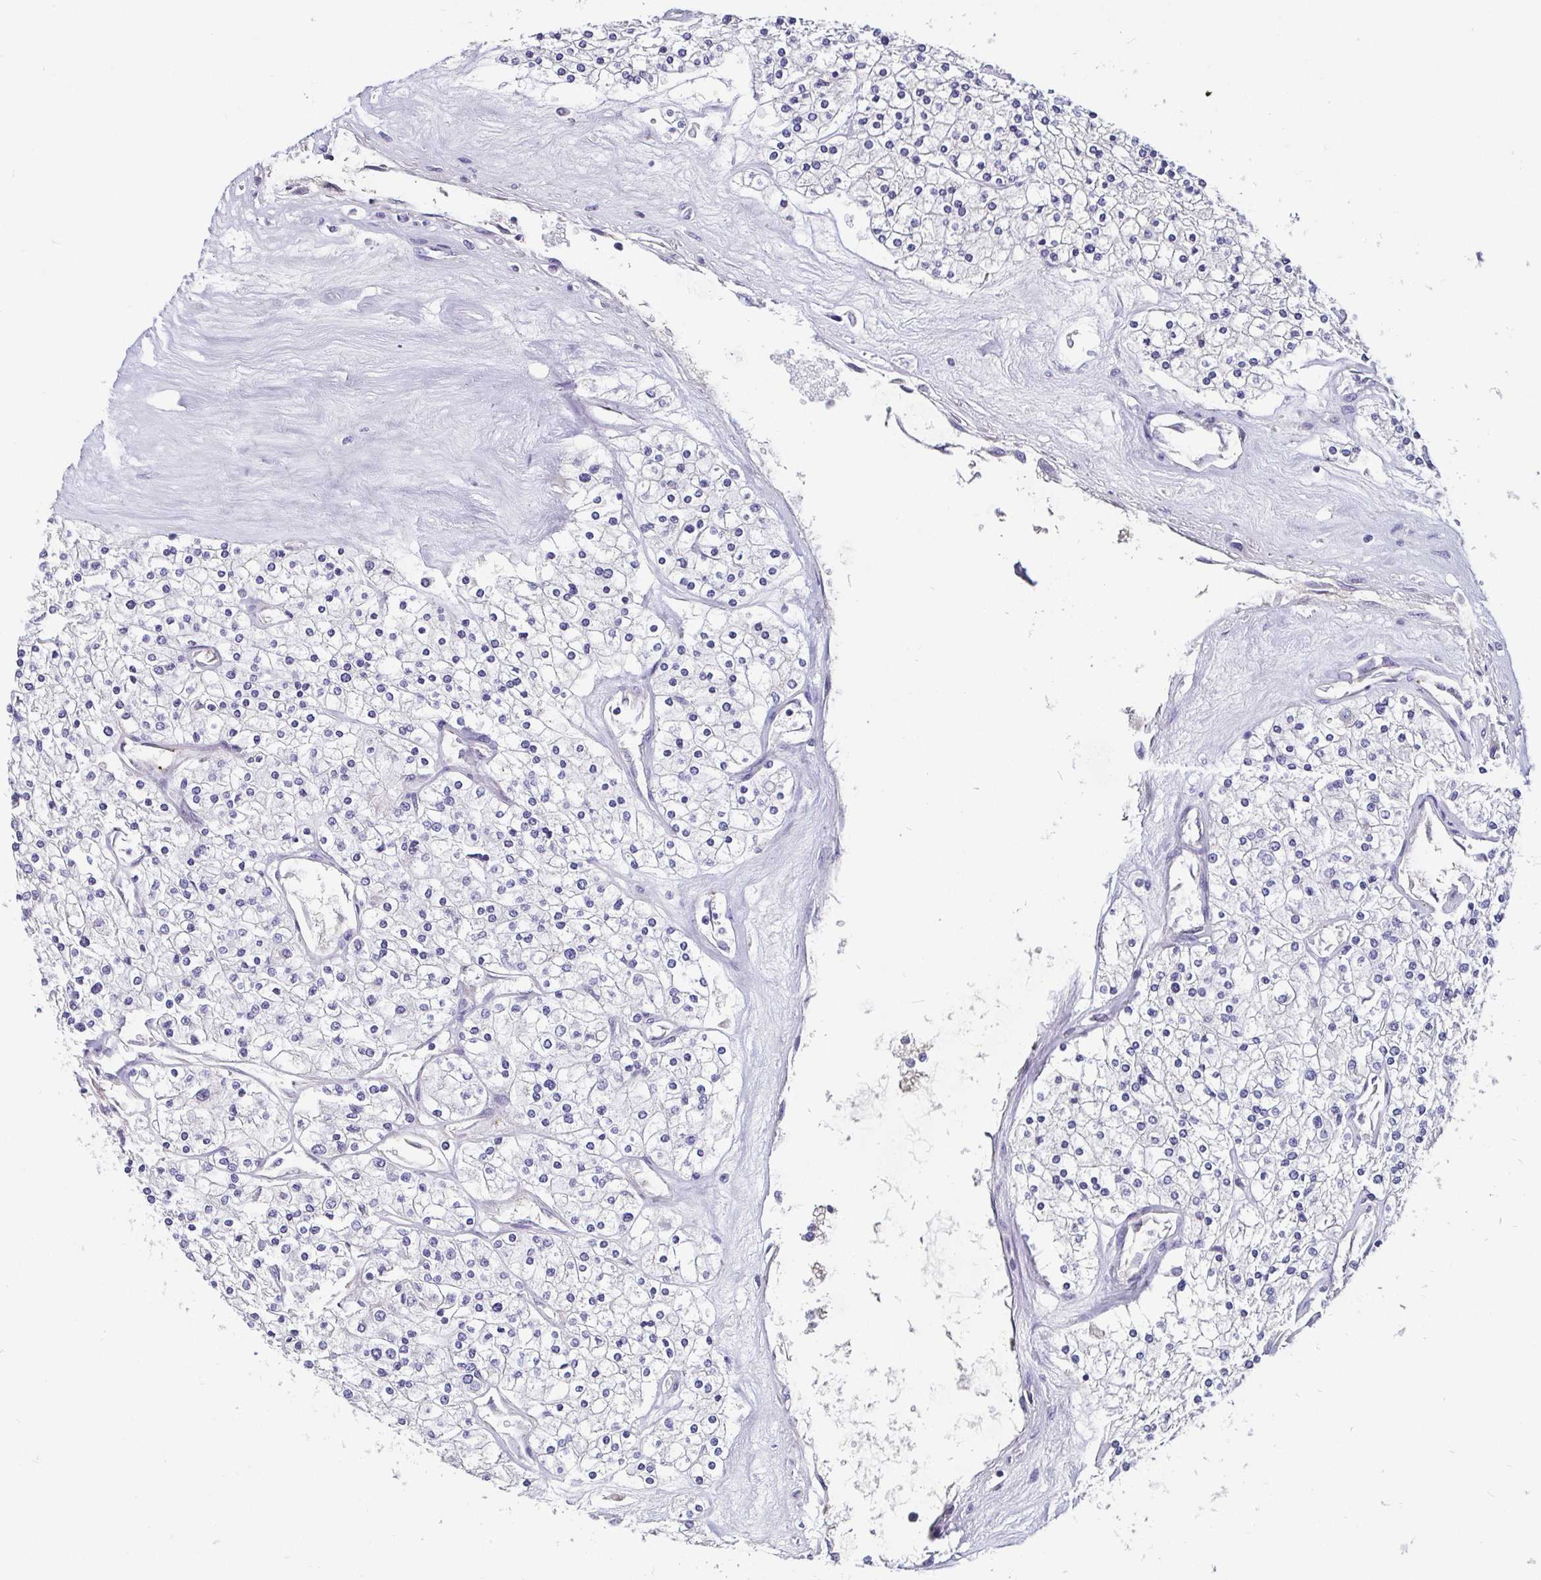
{"staining": {"intensity": "negative", "quantity": "none", "location": "none"}, "tissue": "renal cancer", "cell_type": "Tumor cells", "image_type": "cancer", "snomed": [{"axis": "morphology", "description": "Adenocarcinoma, NOS"}, {"axis": "topography", "description": "Kidney"}], "caption": "High power microscopy photomicrograph of an immunohistochemistry (IHC) photomicrograph of renal cancer, revealing no significant expression in tumor cells.", "gene": "ADAMTS6", "patient": {"sex": "male", "age": 80}}